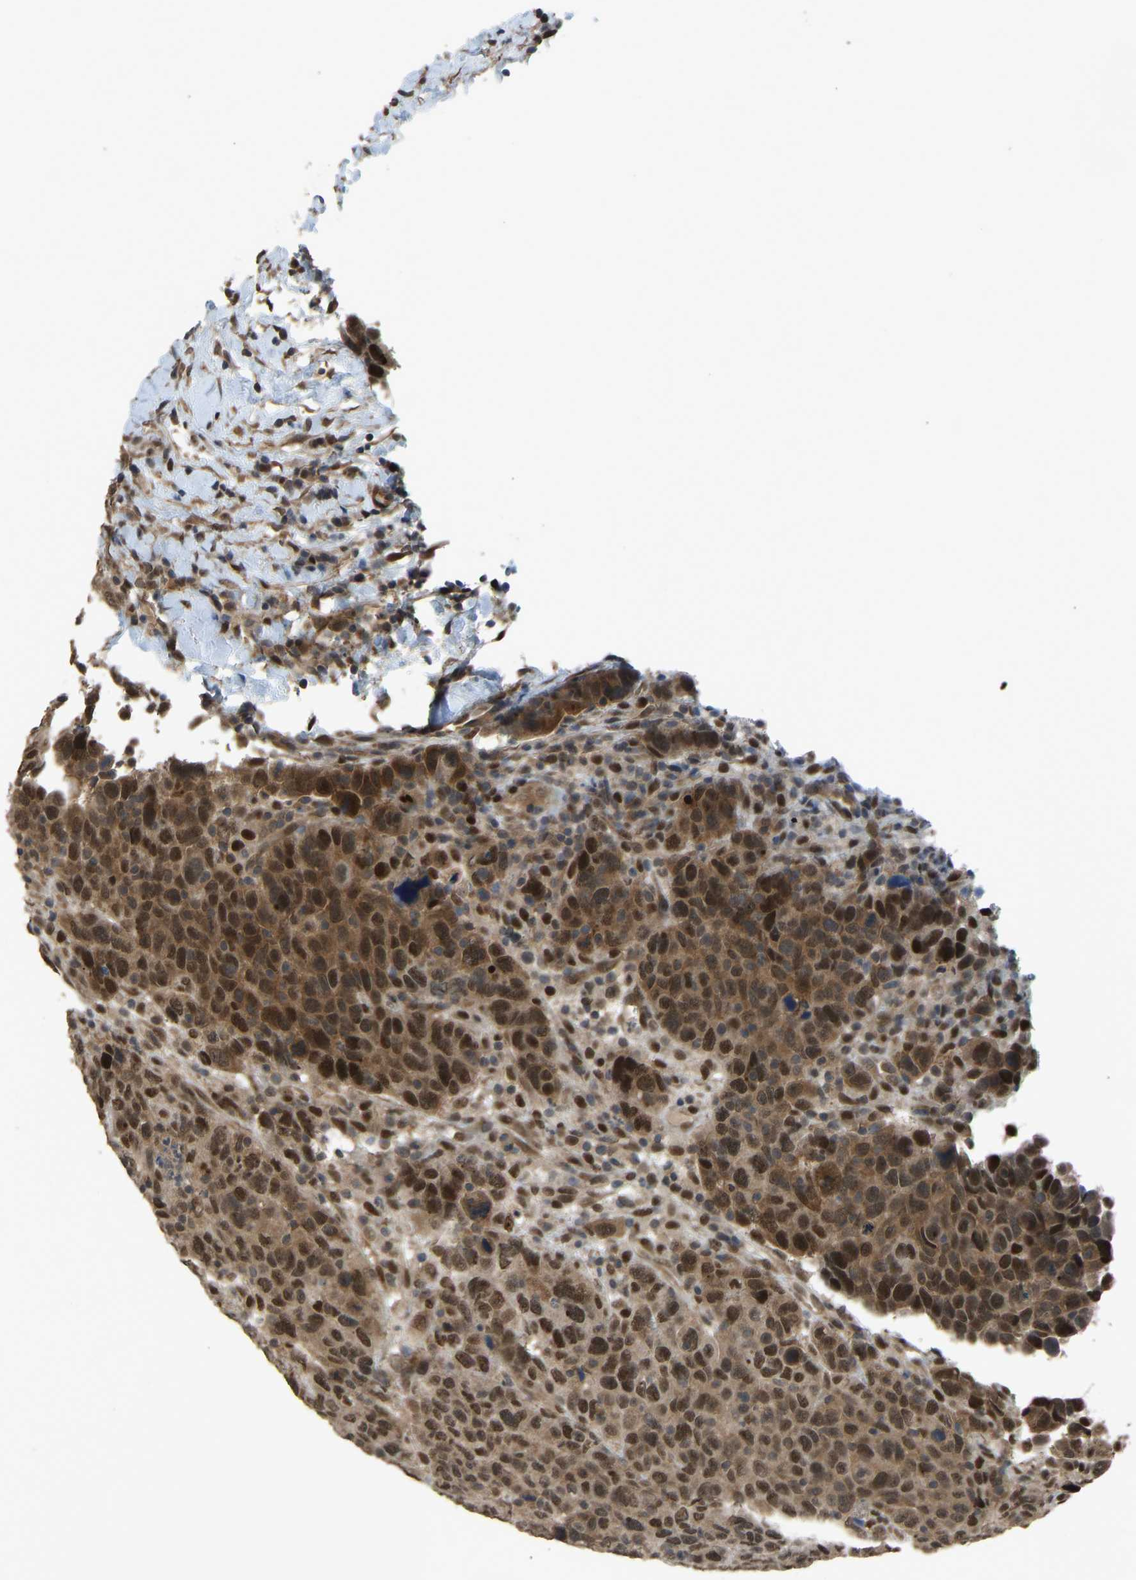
{"staining": {"intensity": "strong", "quantity": ">75%", "location": "cytoplasmic/membranous,nuclear"}, "tissue": "breast cancer", "cell_type": "Tumor cells", "image_type": "cancer", "snomed": [{"axis": "morphology", "description": "Duct carcinoma"}, {"axis": "topography", "description": "Breast"}], "caption": "The image shows immunohistochemical staining of breast cancer (invasive ductal carcinoma). There is strong cytoplasmic/membranous and nuclear expression is present in about >75% of tumor cells.", "gene": "KPNA6", "patient": {"sex": "female", "age": 37}}